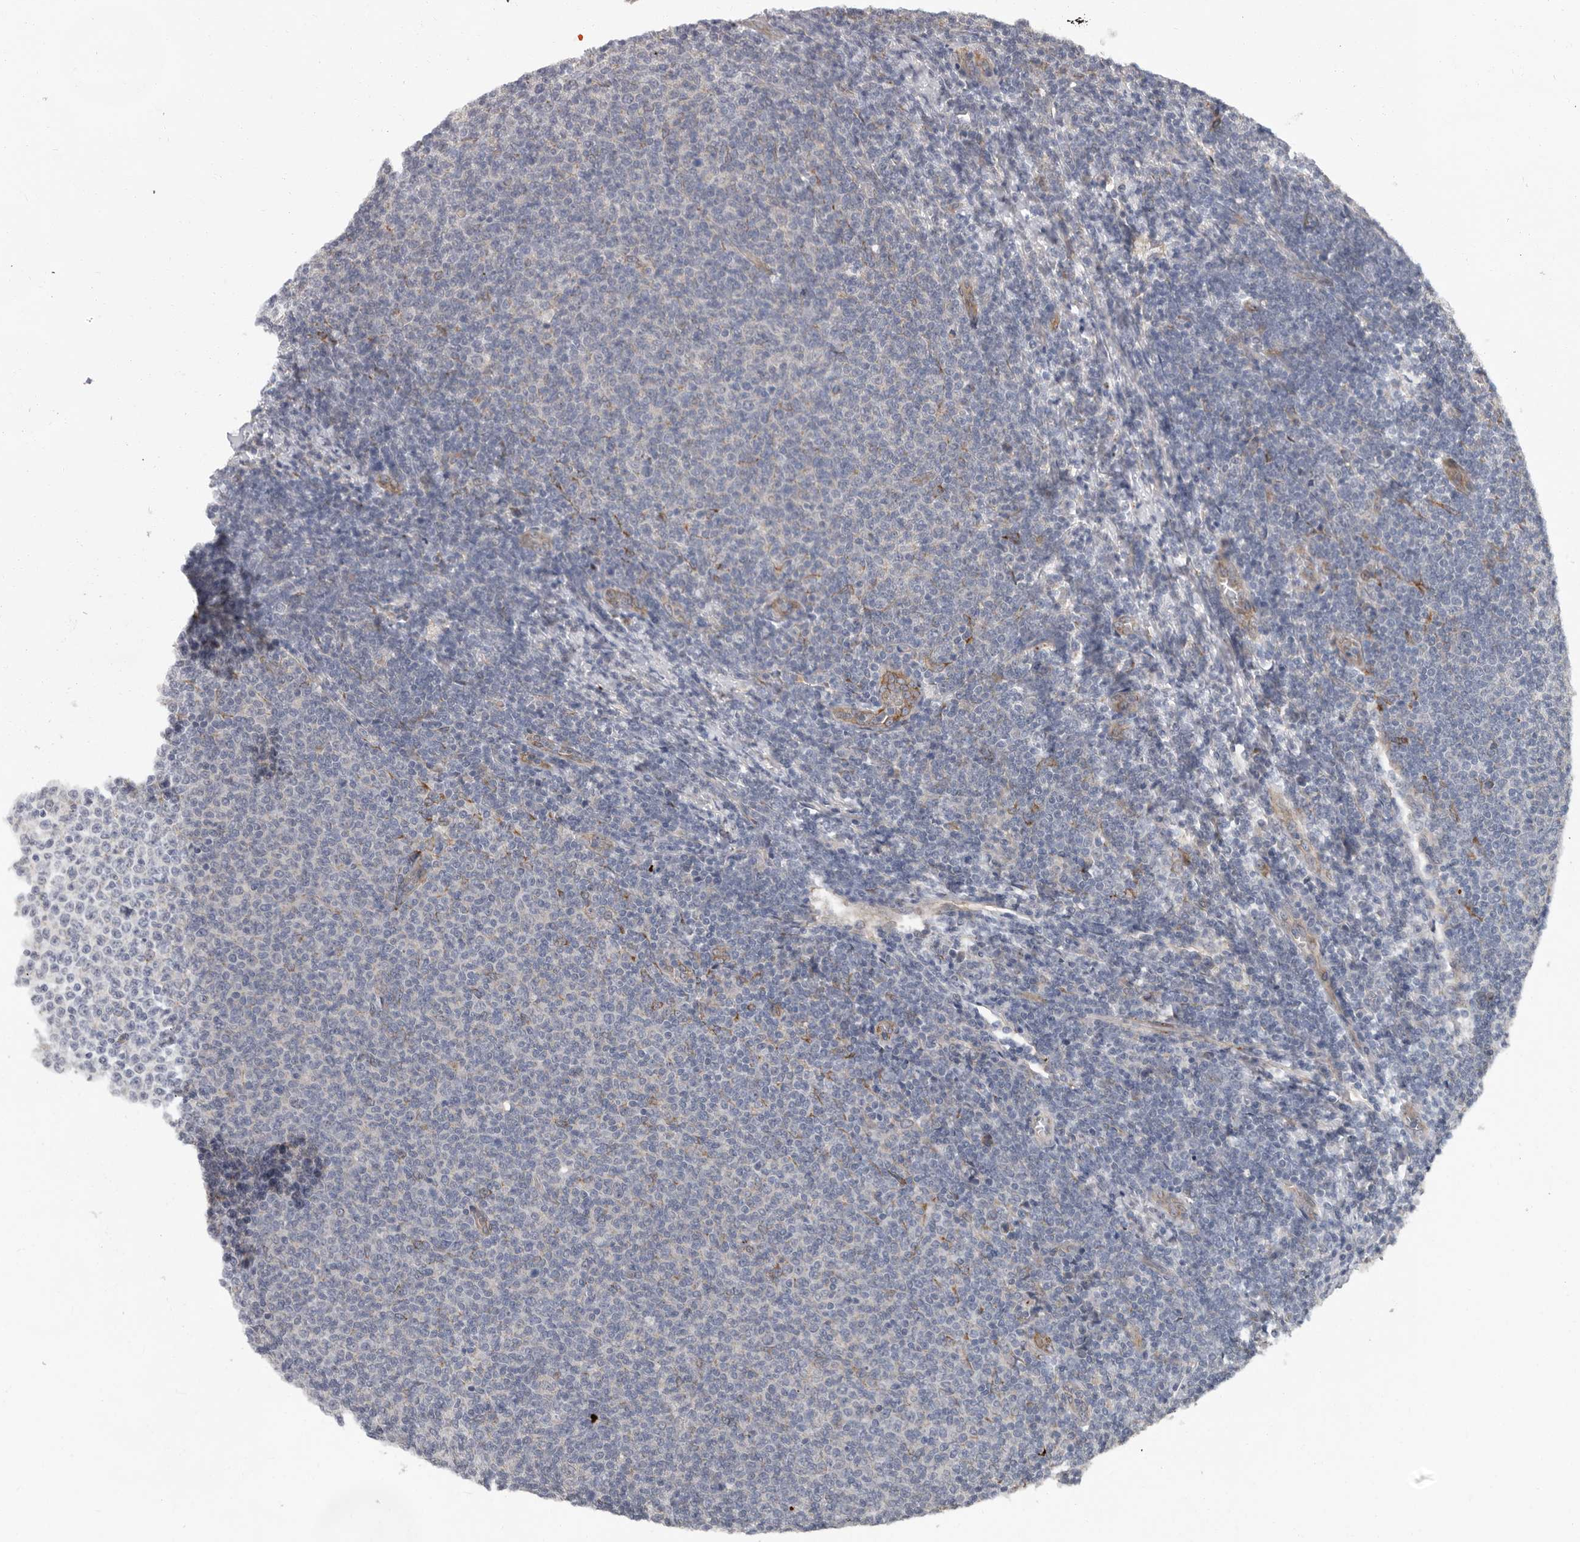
{"staining": {"intensity": "negative", "quantity": "none", "location": "none"}, "tissue": "lymphoma", "cell_type": "Tumor cells", "image_type": "cancer", "snomed": [{"axis": "morphology", "description": "Malignant lymphoma, non-Hodgkin's type, Low grade"}, {"axis": "topography", "description": "Lymph node"}], "caption": "Histopathology image shows no protein staining in tumor cells of lymphoma tissue.", "gene": "MTF1", "patient": {"sex": "male", "age": 66}}